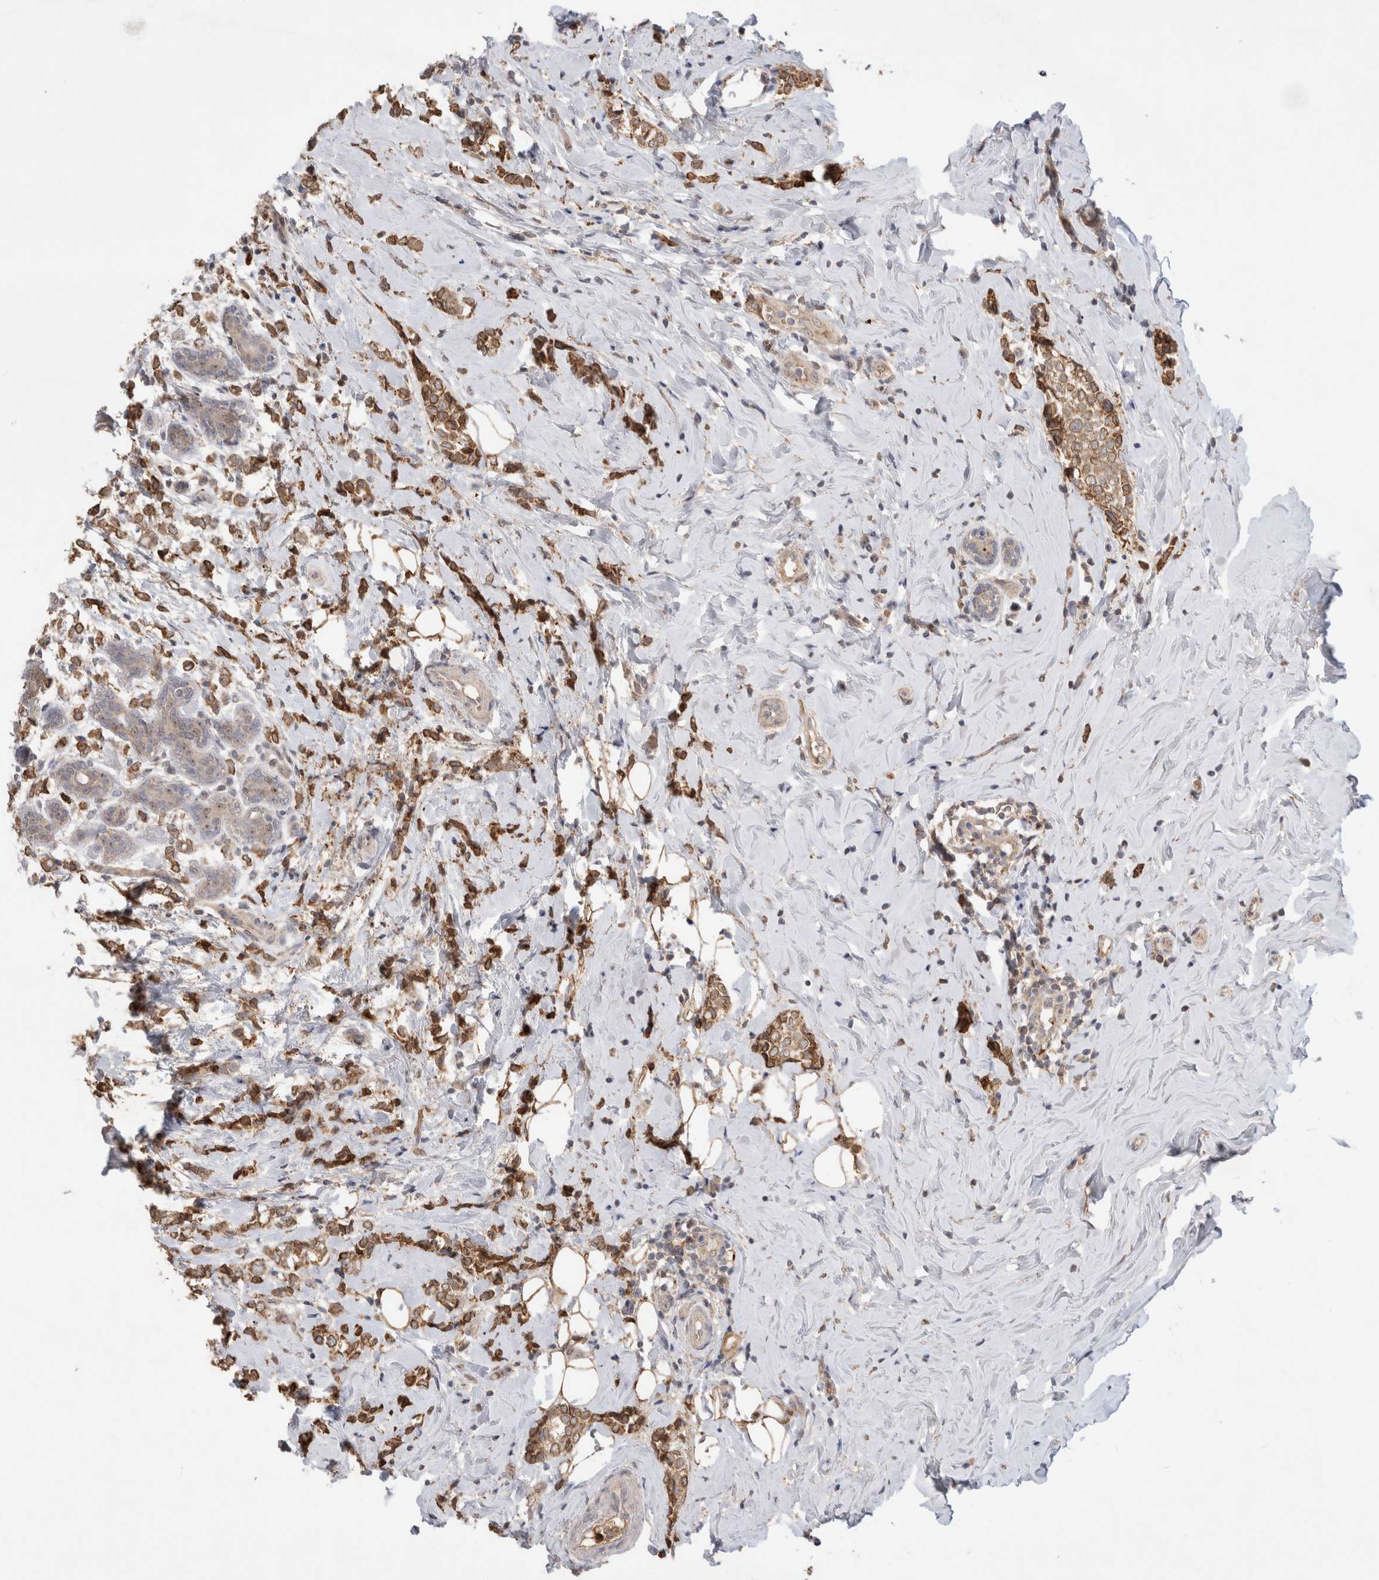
{"staining": {"intensity": "moderate", "quantity": ">75%", "location": "cytoplasmic/membranous"}, "tissue": "breast cancer", "cell_type": "Tumor cells", "image_type": "cancer", "snomed": [{"axis": "morphology", "description": "Normal tissue, NOS"}, {"axis": "morphology", "description": "Lobular carcinoma"}, {"axis": "topography", "description": "Breast"}], "caption": "A micrograph showing moderate cytoplasmic/membranous staining in approximately >75% of tumor cells in breast cancer, as visualized by brown immunohistochemical staining.", "gene": "FAM221A", "patient": {"sex": "female", "age": 47}}